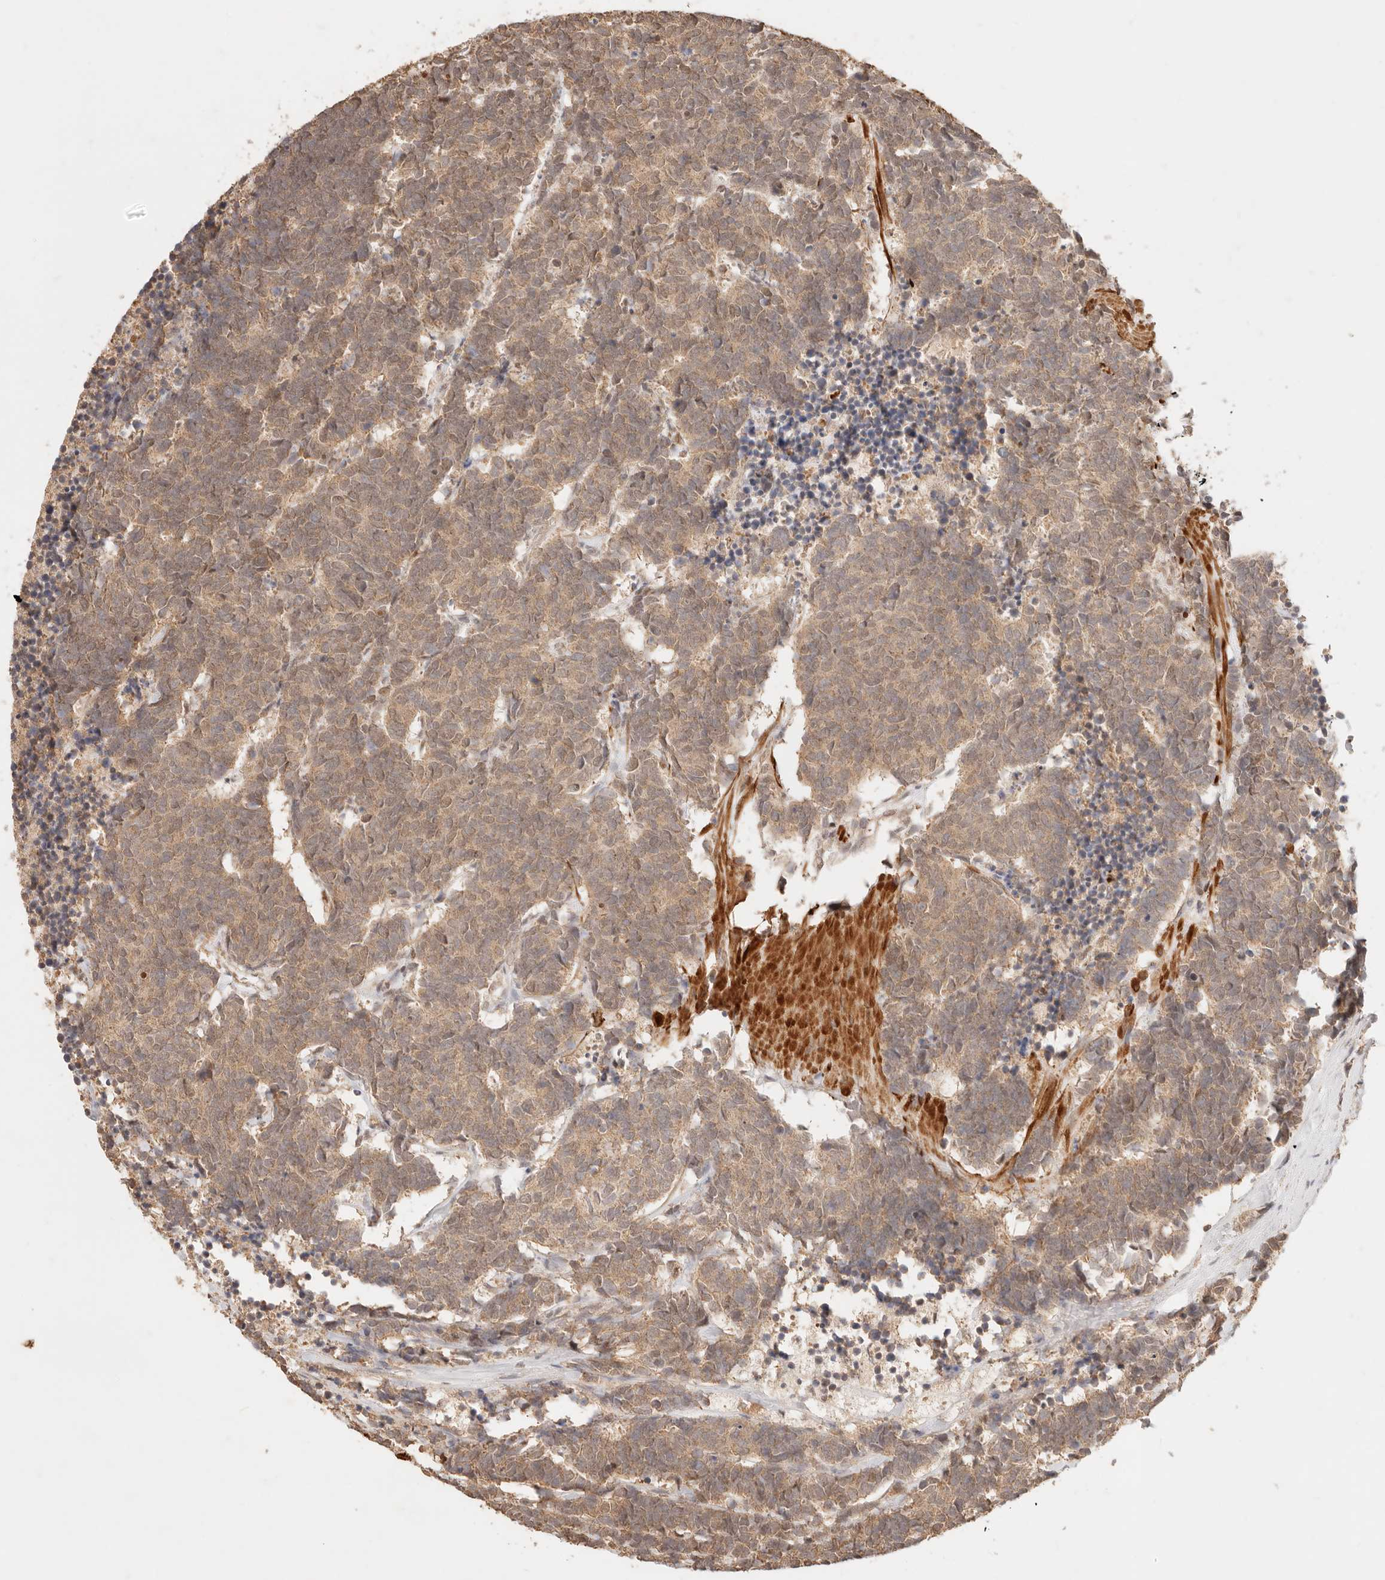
{"staining": {"intensity": "moderate", "quantity": ">75%", "location": "cytoplasmic/membranous,nuclear"}, "tissue": "carcinoid", "cell_type": "Tumor cells", "image_type": "cancer", "snomed": [{"axis": "morphology", "description": "Carcinoma, NOS"}, {"axis": "morphology", "description": "Carcinoid, malignant, NOS"}, {"axis": "topography", "description": "Urinary bladder"}], "caption": "Human carcinoid stained for a protein (brown) shows moderate cytoplasmic/membranous and nuclear positive staining in approximately >75% of tumor cells.", "gene": "TRIM11", "patient": {"sex": "male", "age": 57}}